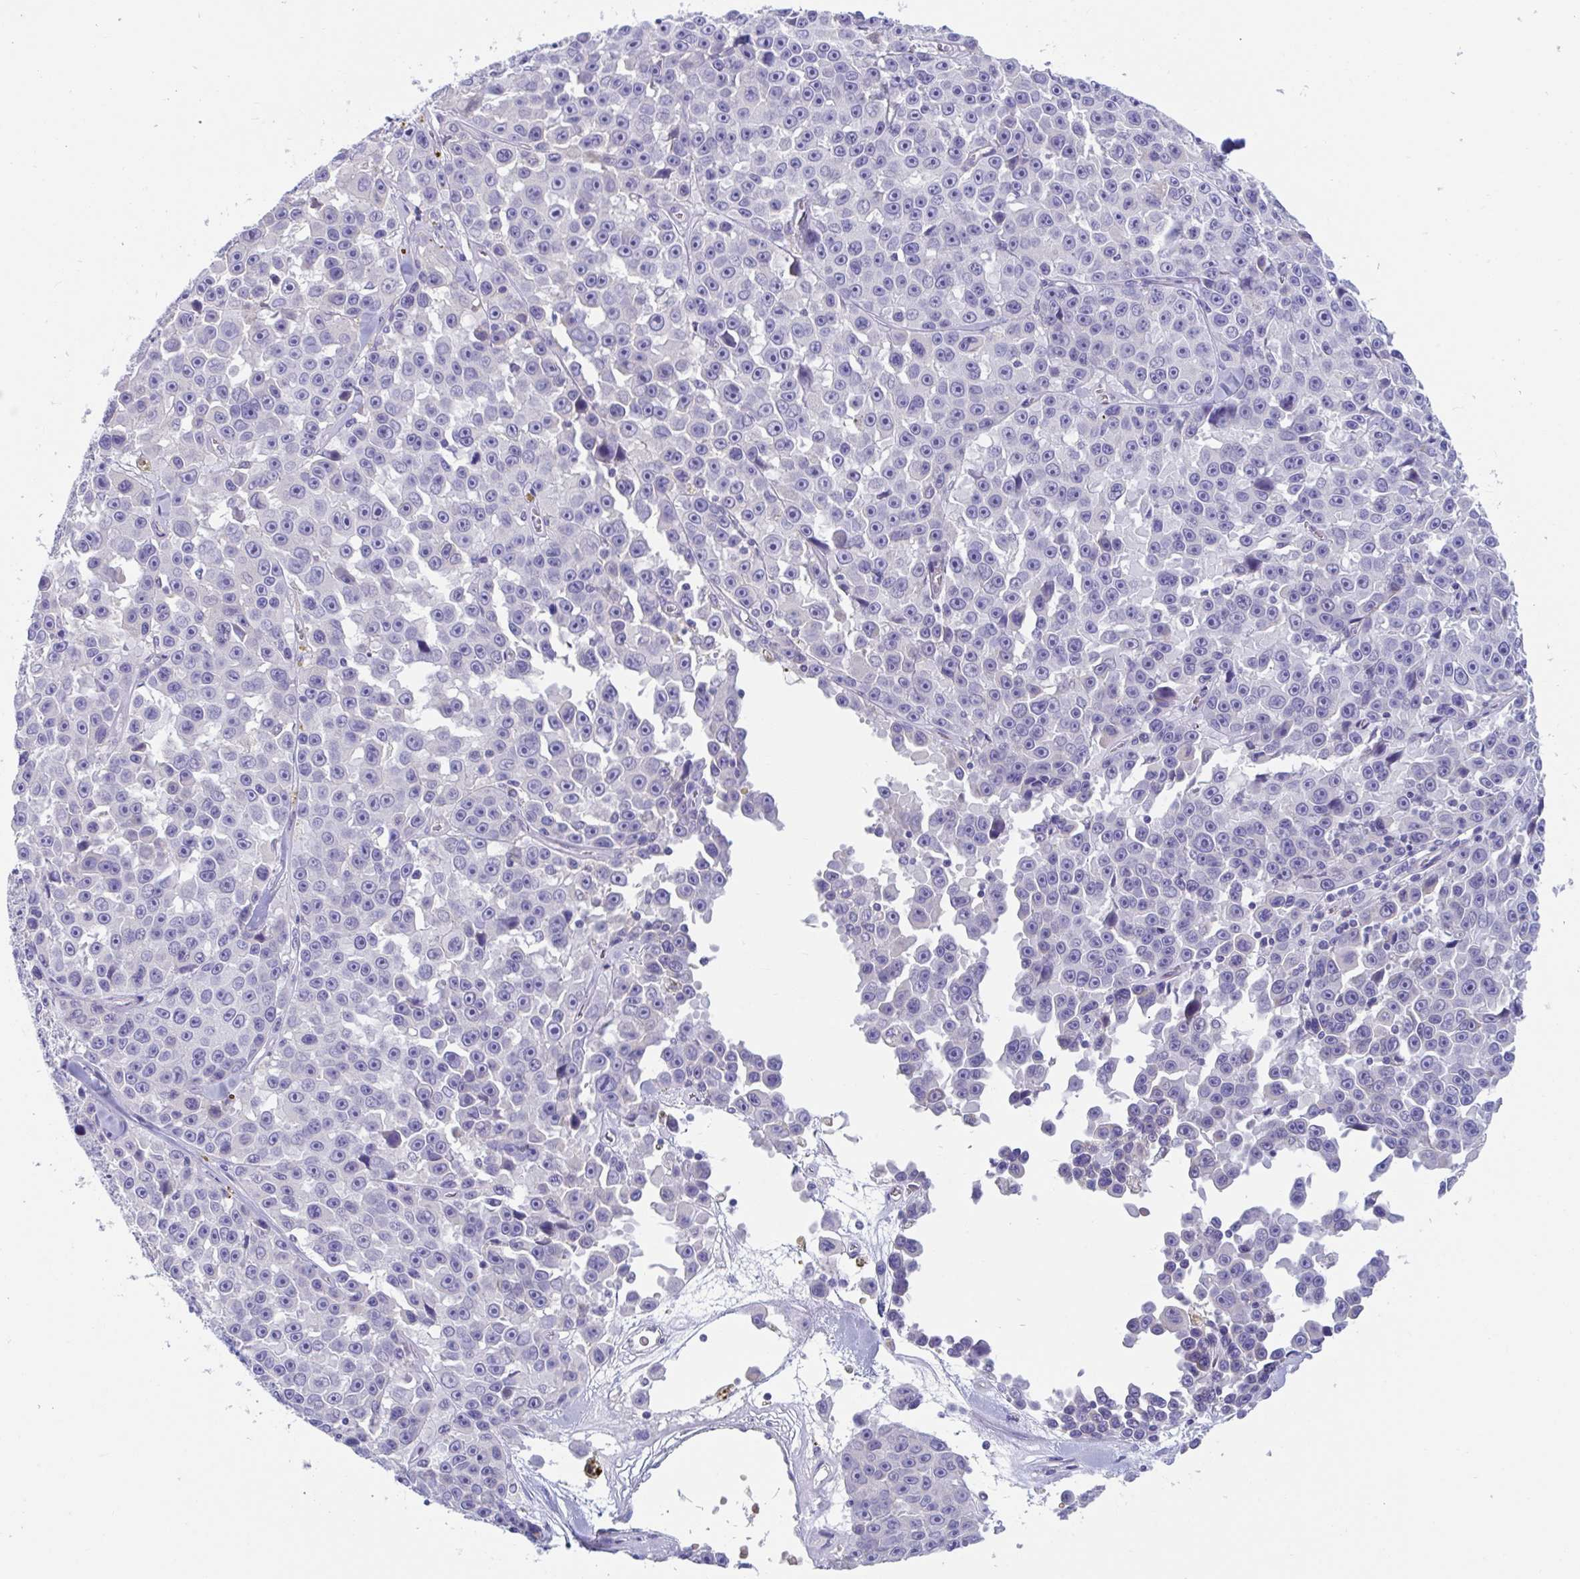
{"staining": {"intensity": "negative", "quantity": "none", "location": "none"}, "tissue": "melanoma", "cell_type": "Tumor cells", "image_type": "cancer", "snomed": [{"axis": "morphology", "description": "Malignant melanoma, NOS"}, {"axis": "topography", "description": "Skin"}], "caption": "A high-resolution image shows immunohistochemistry staining of melanoma, which shows no significant positivity in tumor cells.", "gene": "TTC30B", "patient": {"sex": "female", "age": 66}}